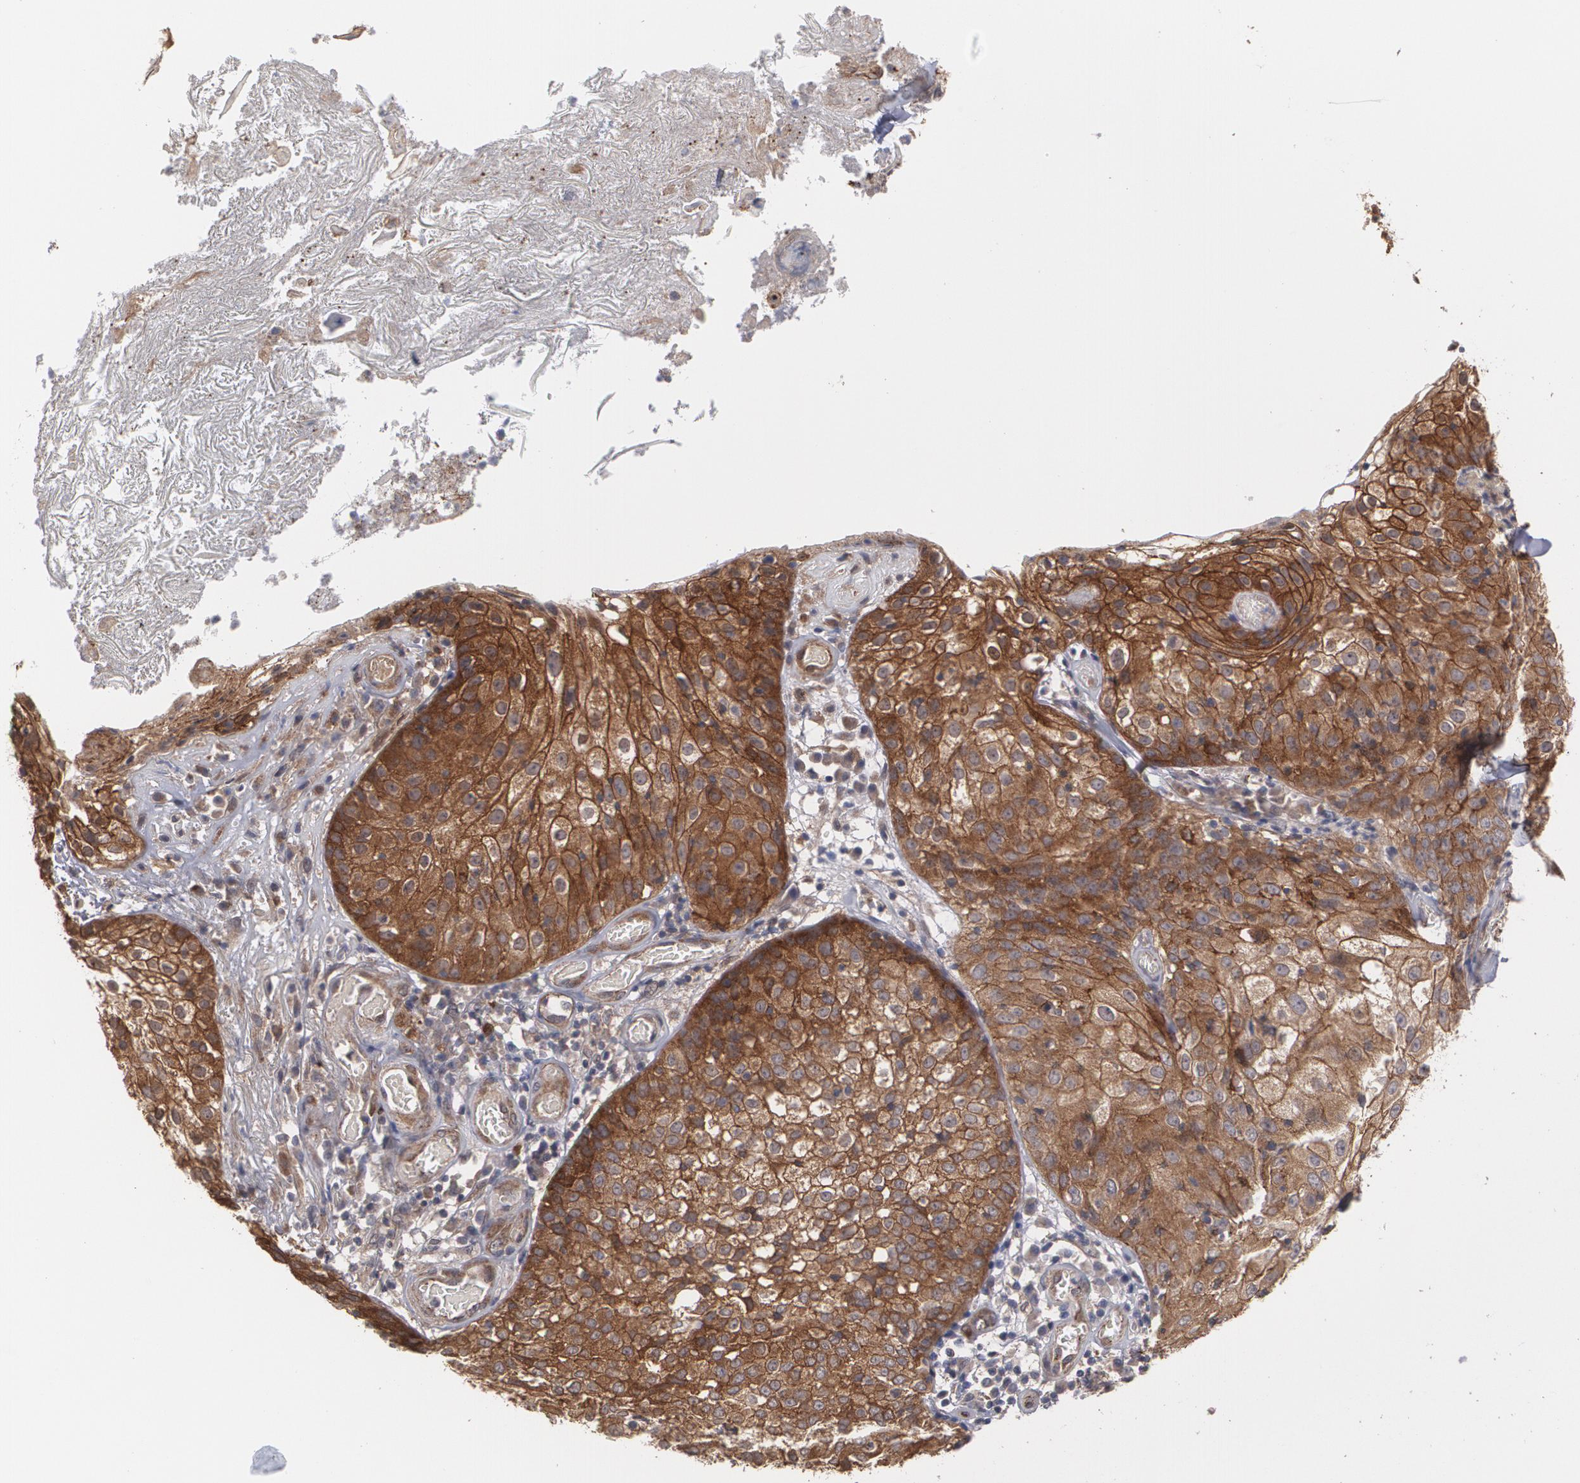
{"staining": {"intensity": "moderate", "quantity": "25%-75%", "location": "cytoplasmic/membranous"}, "tissue": "skin cancer", "cell_type": "Tumor cells", "image_type": "cancer", "snomed": [{"axis": "morphology", "description": "Squamous cell carcinoma, NOS"}, {"axis": "topography", "description": "Skin"}], "caption": "This is an image of immunohistochemistry (IHC) staining of skin cancer, which shows moderate staining in the cytoplasmic/membranous of tumor cells.", "gene": "TJP1", "patient": {"sex": "male", "age": 65}}